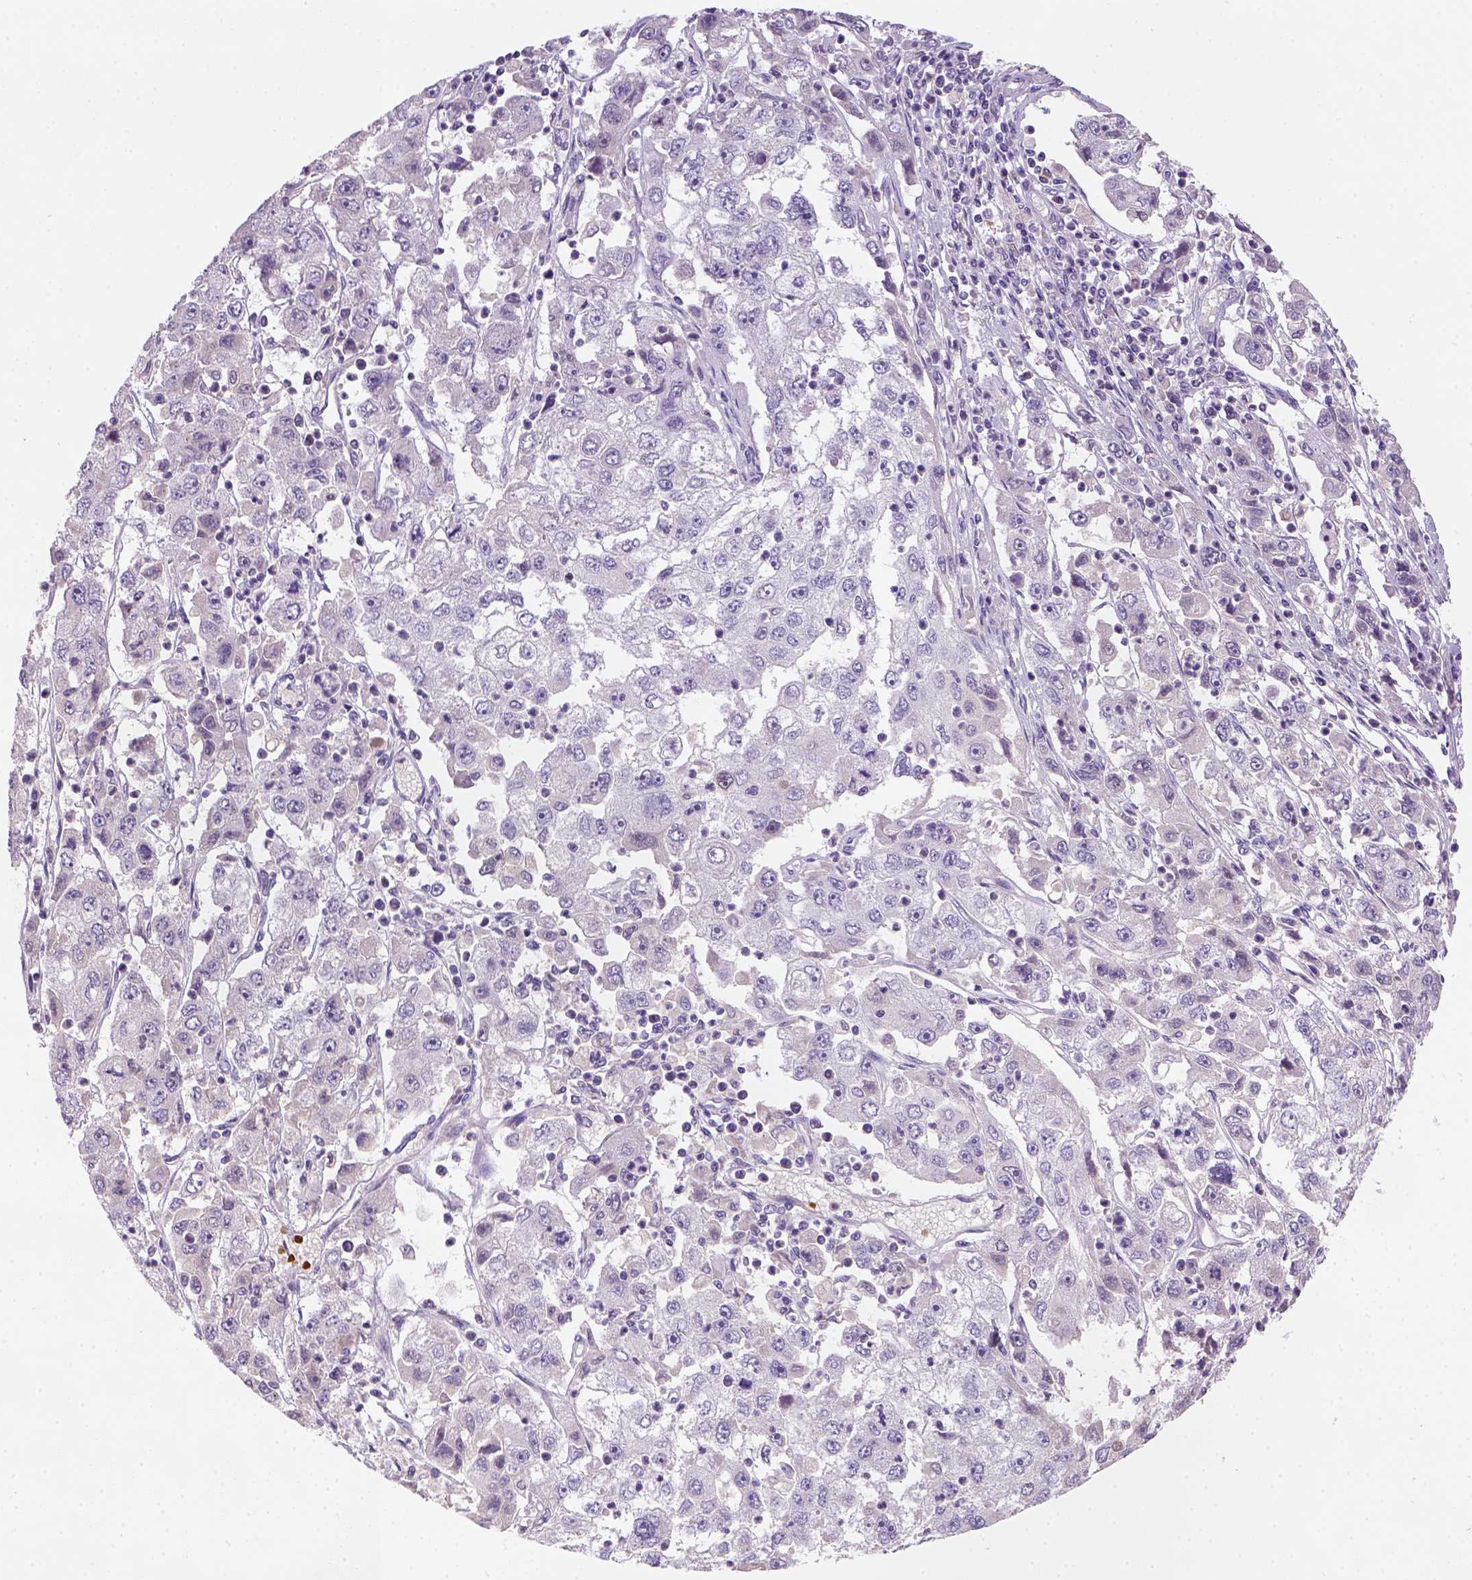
{"staining": {"intensity": "negative", "quantity": "none", "location": "none"}, "tissue": "cervical cancer", "cell_type": "Tumor cells", "image_type": "cancer", "snomed": [{"axis": "morphology", "description": "Squamous cell carcinoma, NOS"}, {"axis": "topography", "description": "Cervix"}], "caption": "A high-resolution histopathology image shows immunohistochemistry (IHC) staining of cervical cancer, which demonstrates no significant expression in tumor cells.", "gene": "ZMAT4", "patient": {"sex": "female", "age": 36}}